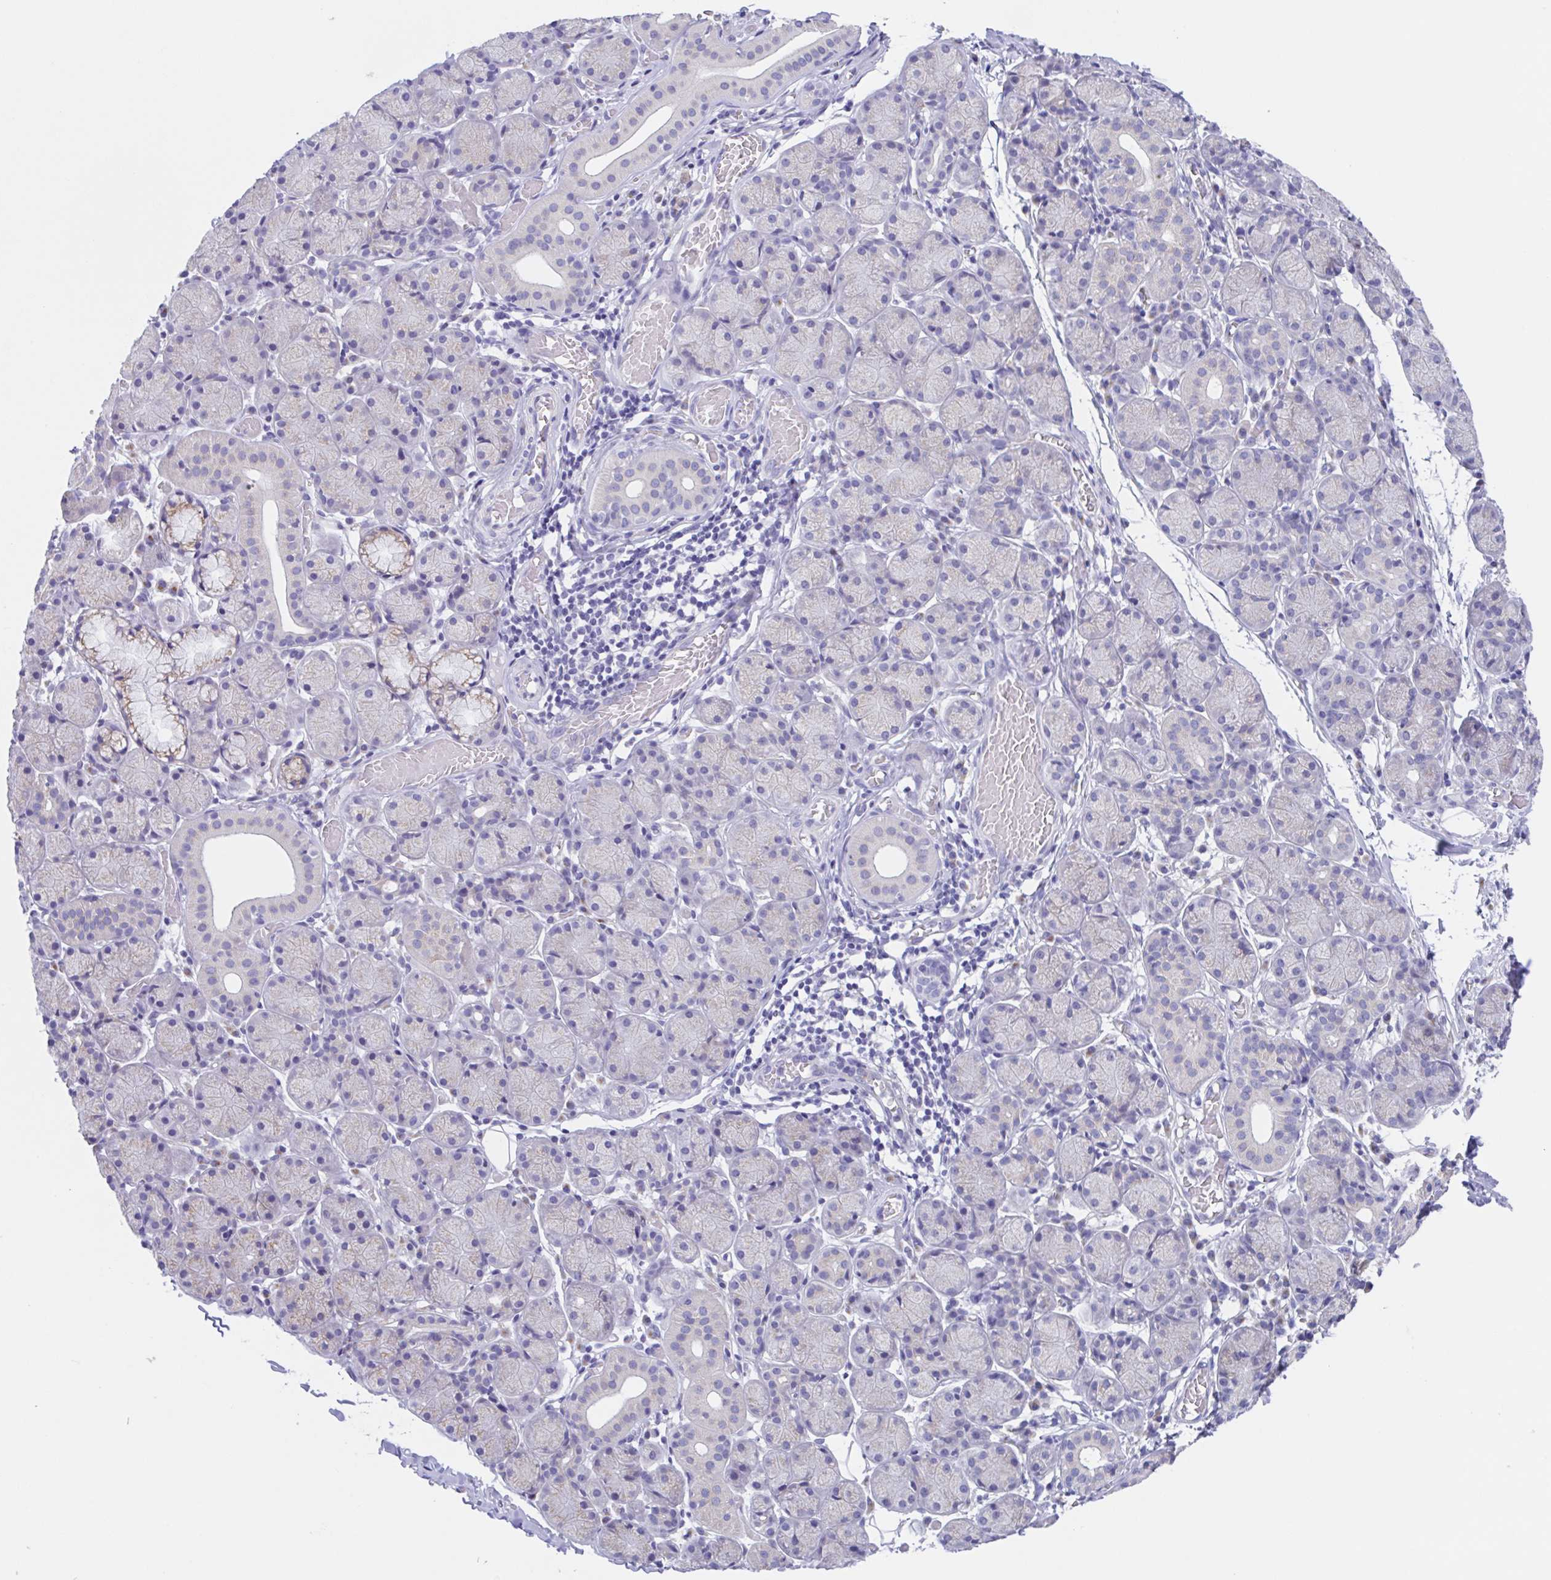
{"staining": {"intensity": "weak", "quantity": "<25%", "location": "cytoplasmic/membranous"}, "tissue": "salivary gland", "cell_type": "Glandular cells", "image_type": "normal", "snomed": [{"axis": "morphology", "description": "Normal tissue, NOS"}, {"axis": "topography", "description": "Salivary gland"}], "caption": "Histopathology image shows no protein expression in glandular cells of unremarkable salivary gland.", "gene": "SCG3", "patient": {"sex": "female", "age": 24}}